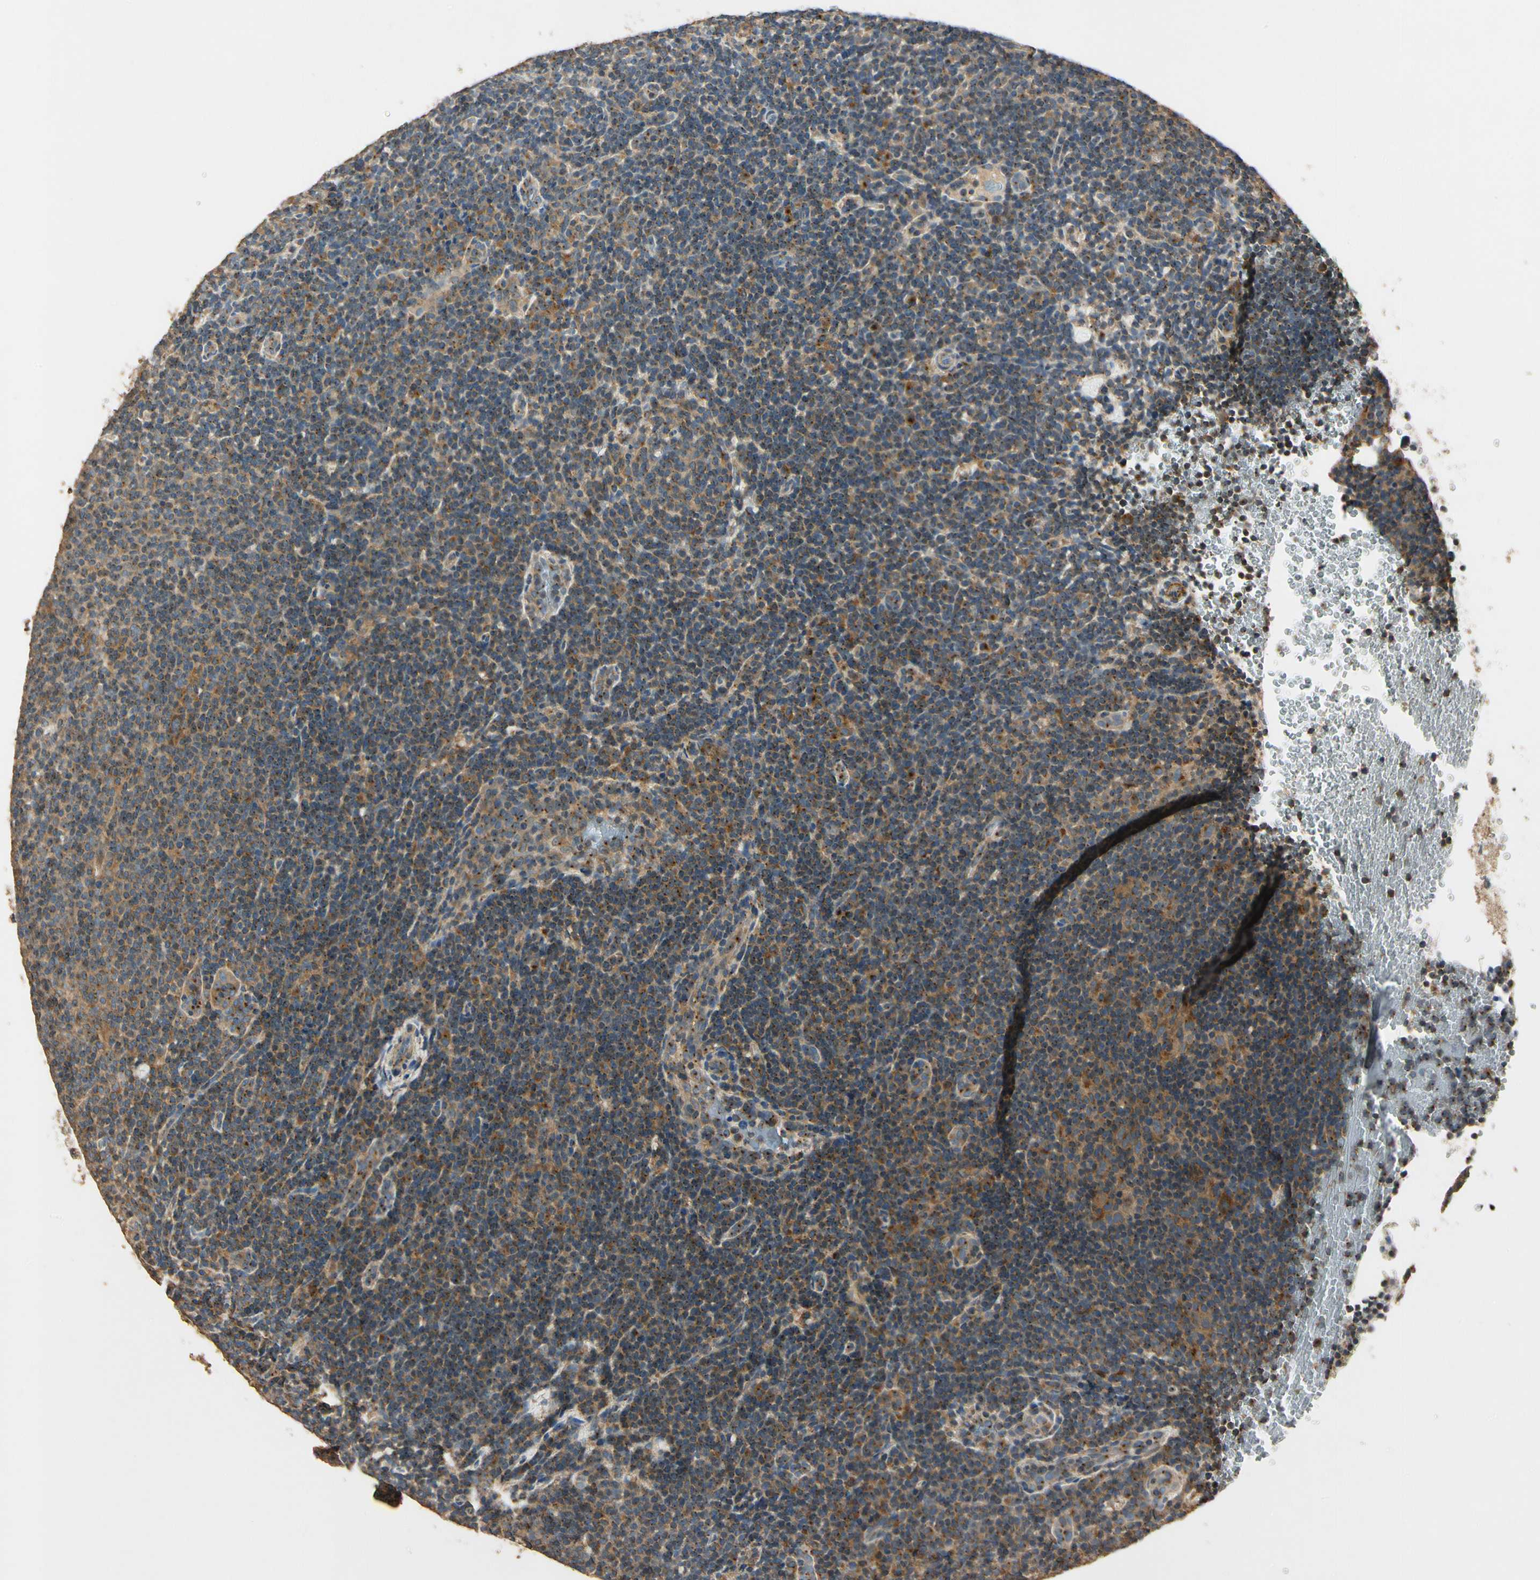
{"staining": {"intensity": "strong", "quantity": ">75%", "location": "cytoplasmic/membranous"}, "tissue": "lymphoma", "cell_type": "Tumor cells", "image_type": "cancer", "snomed": [{"axis": "morphology", "description": "Hodgkin's disease, NOS"}, {"axis": "topography", "description": "Lymph node"}], "caption": "Protein expression analysis of Hodgkin's disease displays strong cytoplasmic/membranous staining in approximately >75% of tumor cells.", "gene": "AKAP9", "patient": {"sex": "female", "age": 57}}